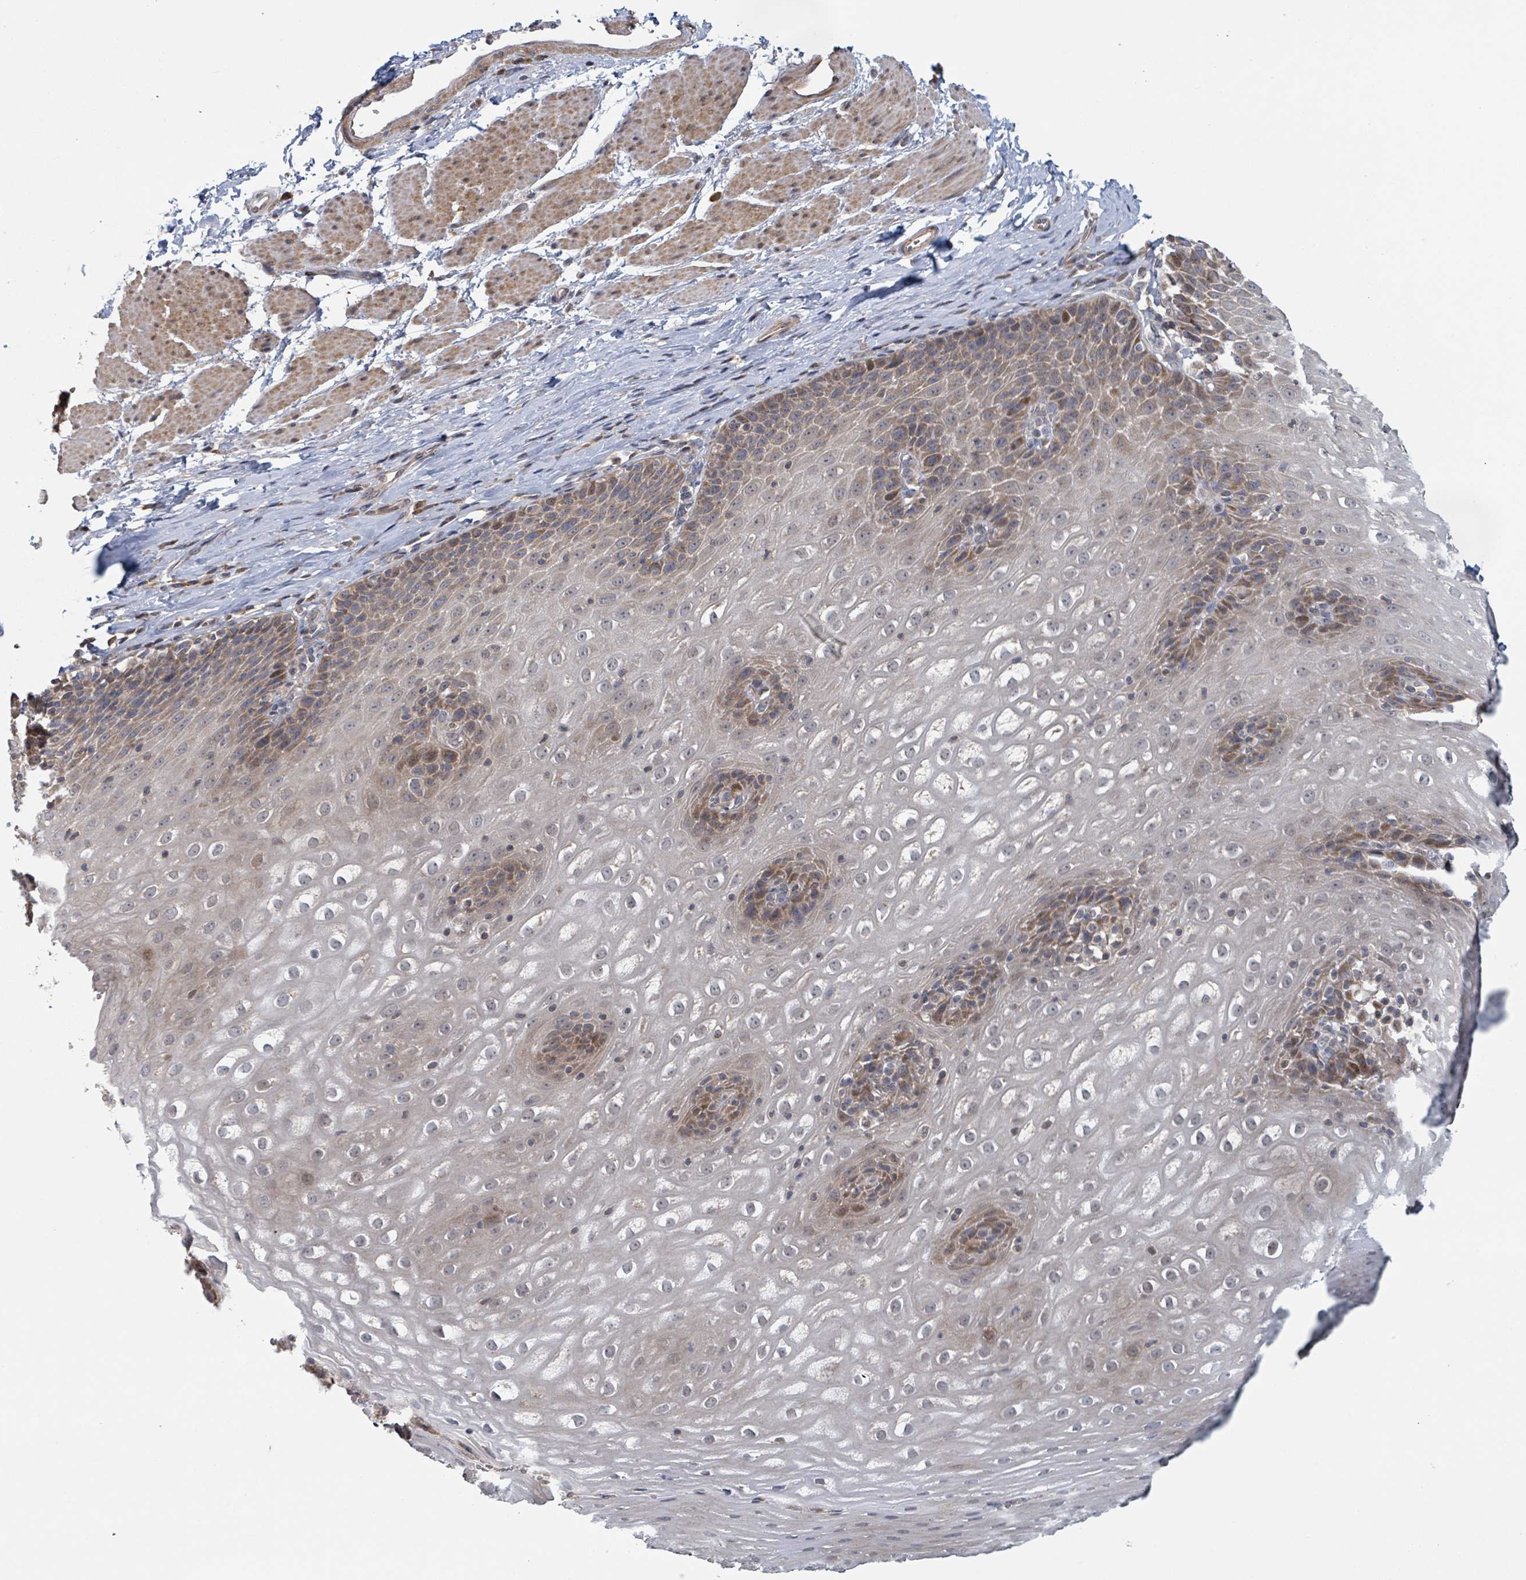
{"staining": {"intensity": "moderate", "quantity": "25%-75%", "location": "cytoplasmic/membranous,nuclear"}, "tissue": "esophagus", "cell_type": "Squamous epithelial cells", "image_type": "normal", "snomed": [{"axis": "morphology", "description": "Normal tissue, NOS"}, {"axis": "topography", "description": "Esophagus"}], "caption": "Immunohistochemistry of unremarkable human esophagus exhibits medium levels of moderate cytoplasmic/membranous,nuclear staining in about 25%-75% of squamous epithelial cells.", "gene": "HIVEP1", "patient": {"sex": "female", "age": 61}}